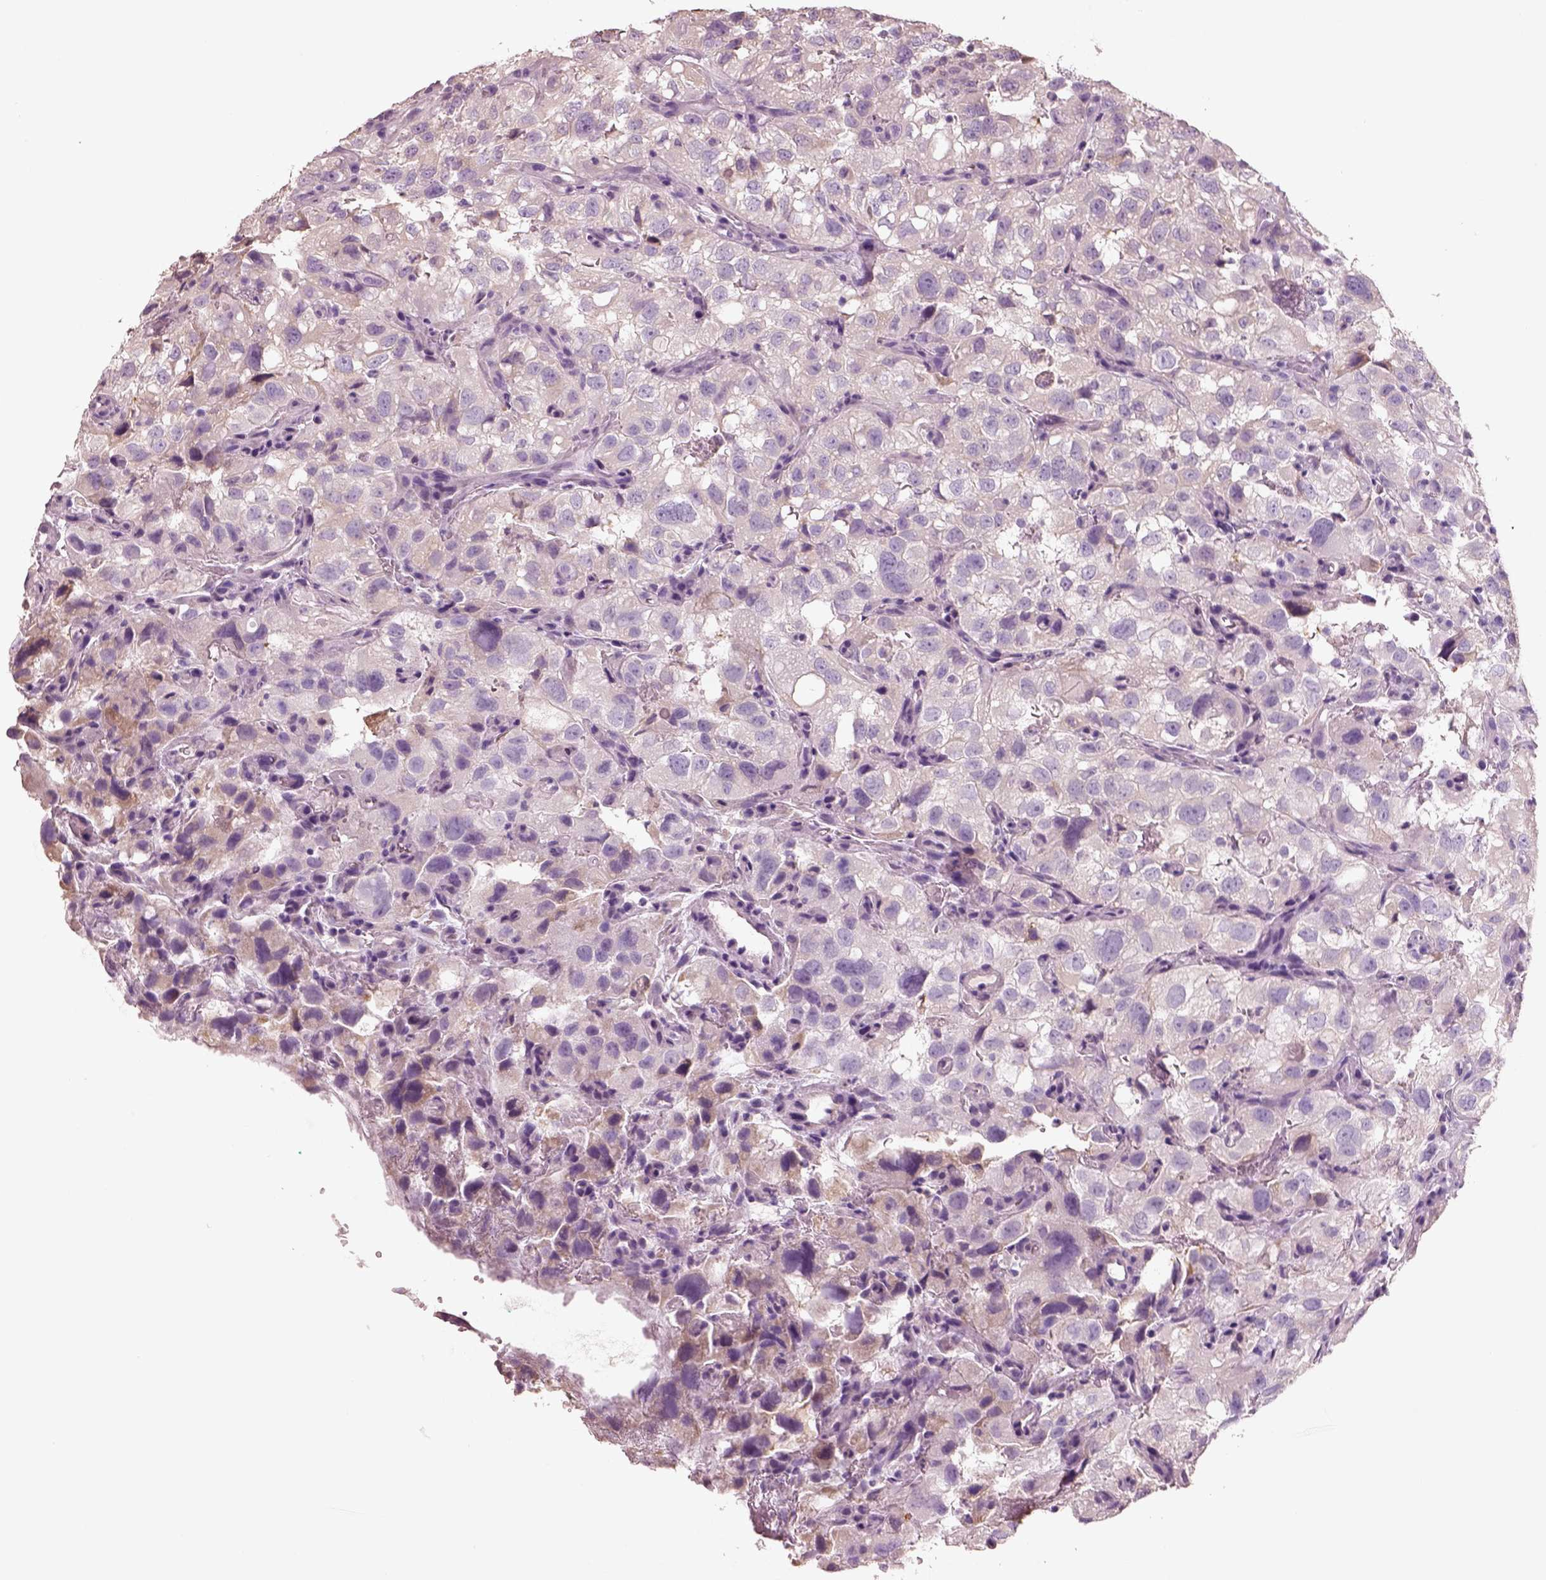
{"staining": {"intensity": "negative", "quantity": "none", "location": "none"}, "tissue": "renal cancer", "cell_type": "Tumor cells", "image_type": "cancer", "snomed": [{"axis": "morphology", "description": "Adenocarcinoma, NOS"}, {"axis": "topography", "description": "Kidney"}], "caption": "This is a micrograph of immunohistochemistry staining of renal adenocarcinoma, which shows no staining in tumor cells.", "gene": "PNOC", "patient": {"sex": "male", "age": 64}}